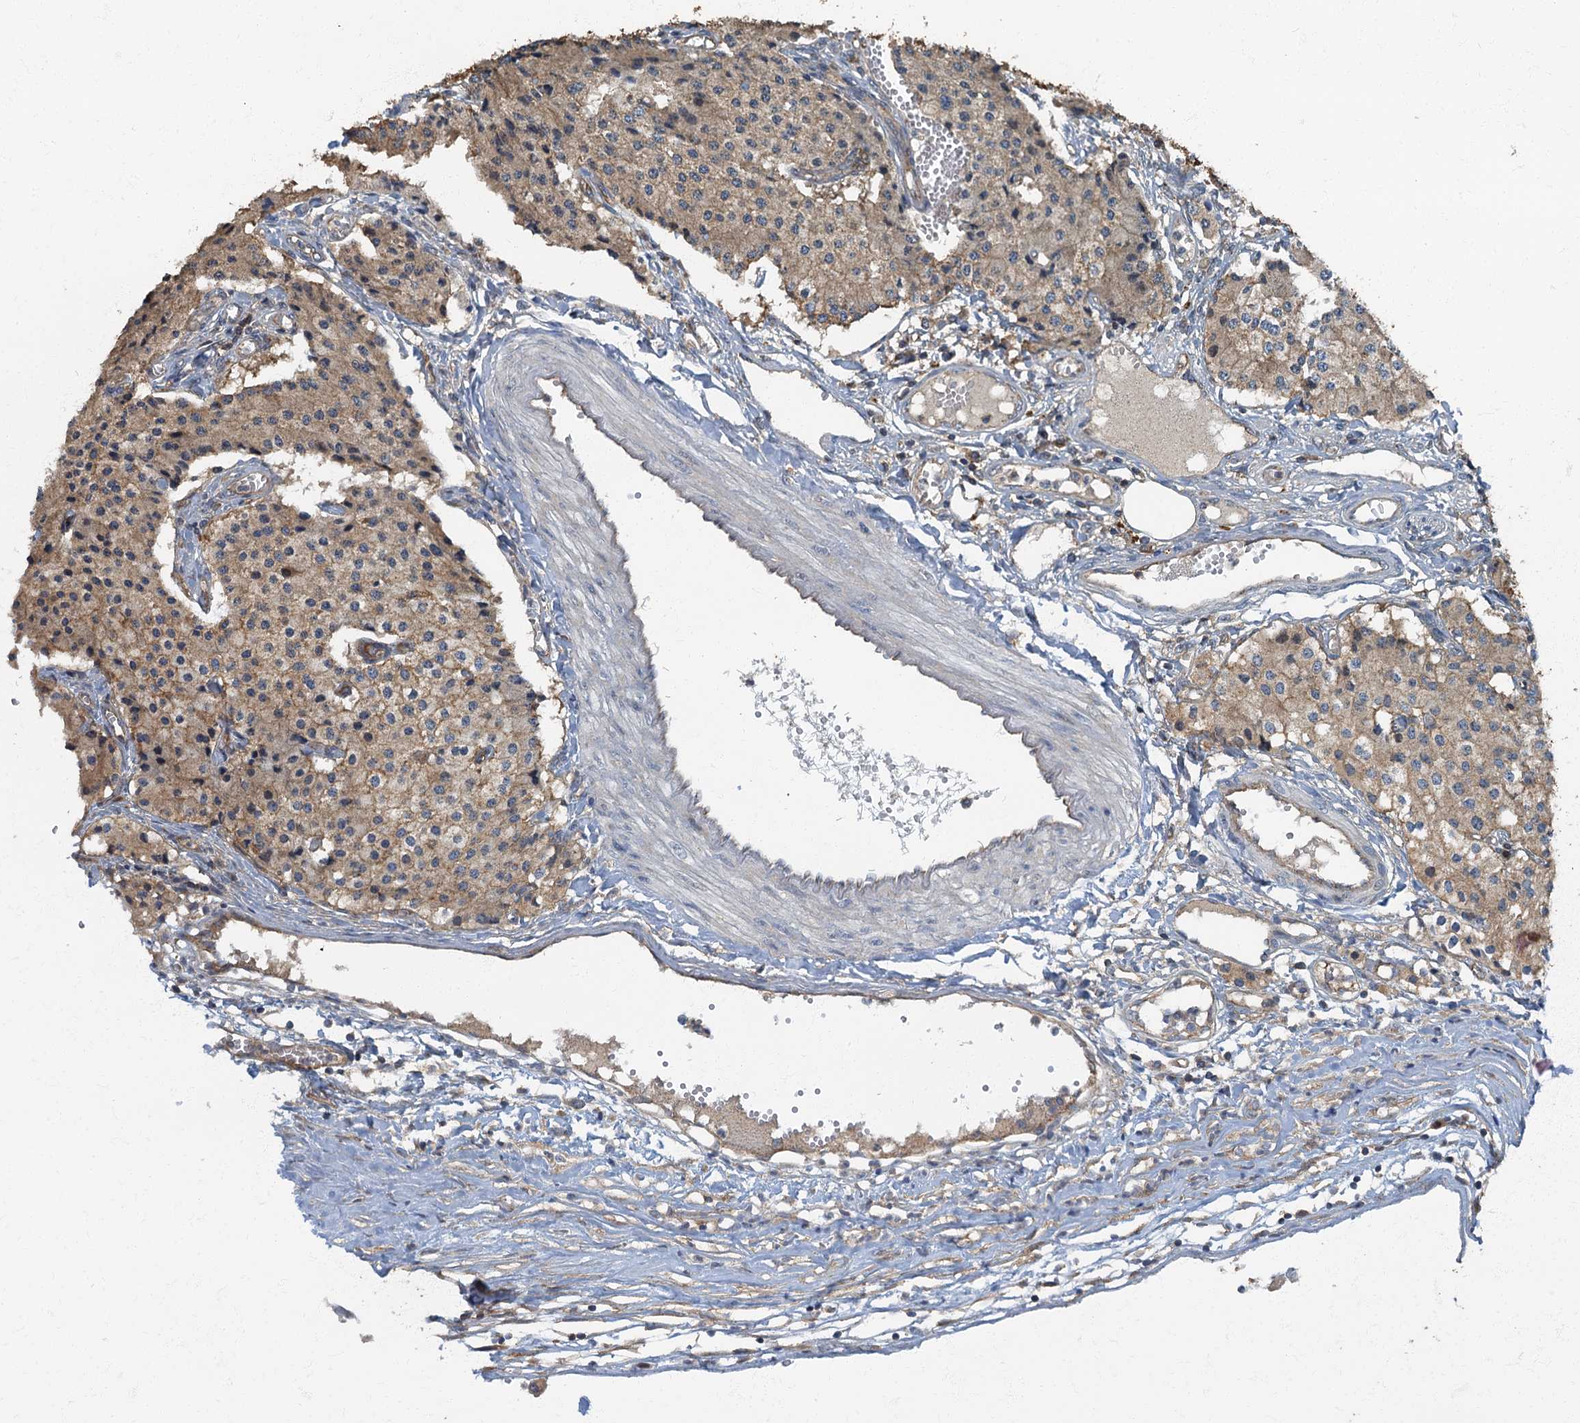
{"staining": {"intensity": "weak", "quantity": ">75%", "location": "cytoplasmic/membranous"}, "tissue": "carcinoid", "cell_type": "Tumor cells", "image_type": "cancer", "snomed": [{"axis": "morphology", "description": "Carcinoid, malignant, NOS"}, {"axis": "topography", "description": "Colon"}], "caption": "Tumor cells display low levels of weak cytoplasmic/membranous expression in about >75% of cells in malignant carcinoid.", "gene": "ARL11", "patient": {"sex": "female", "age": 52}}